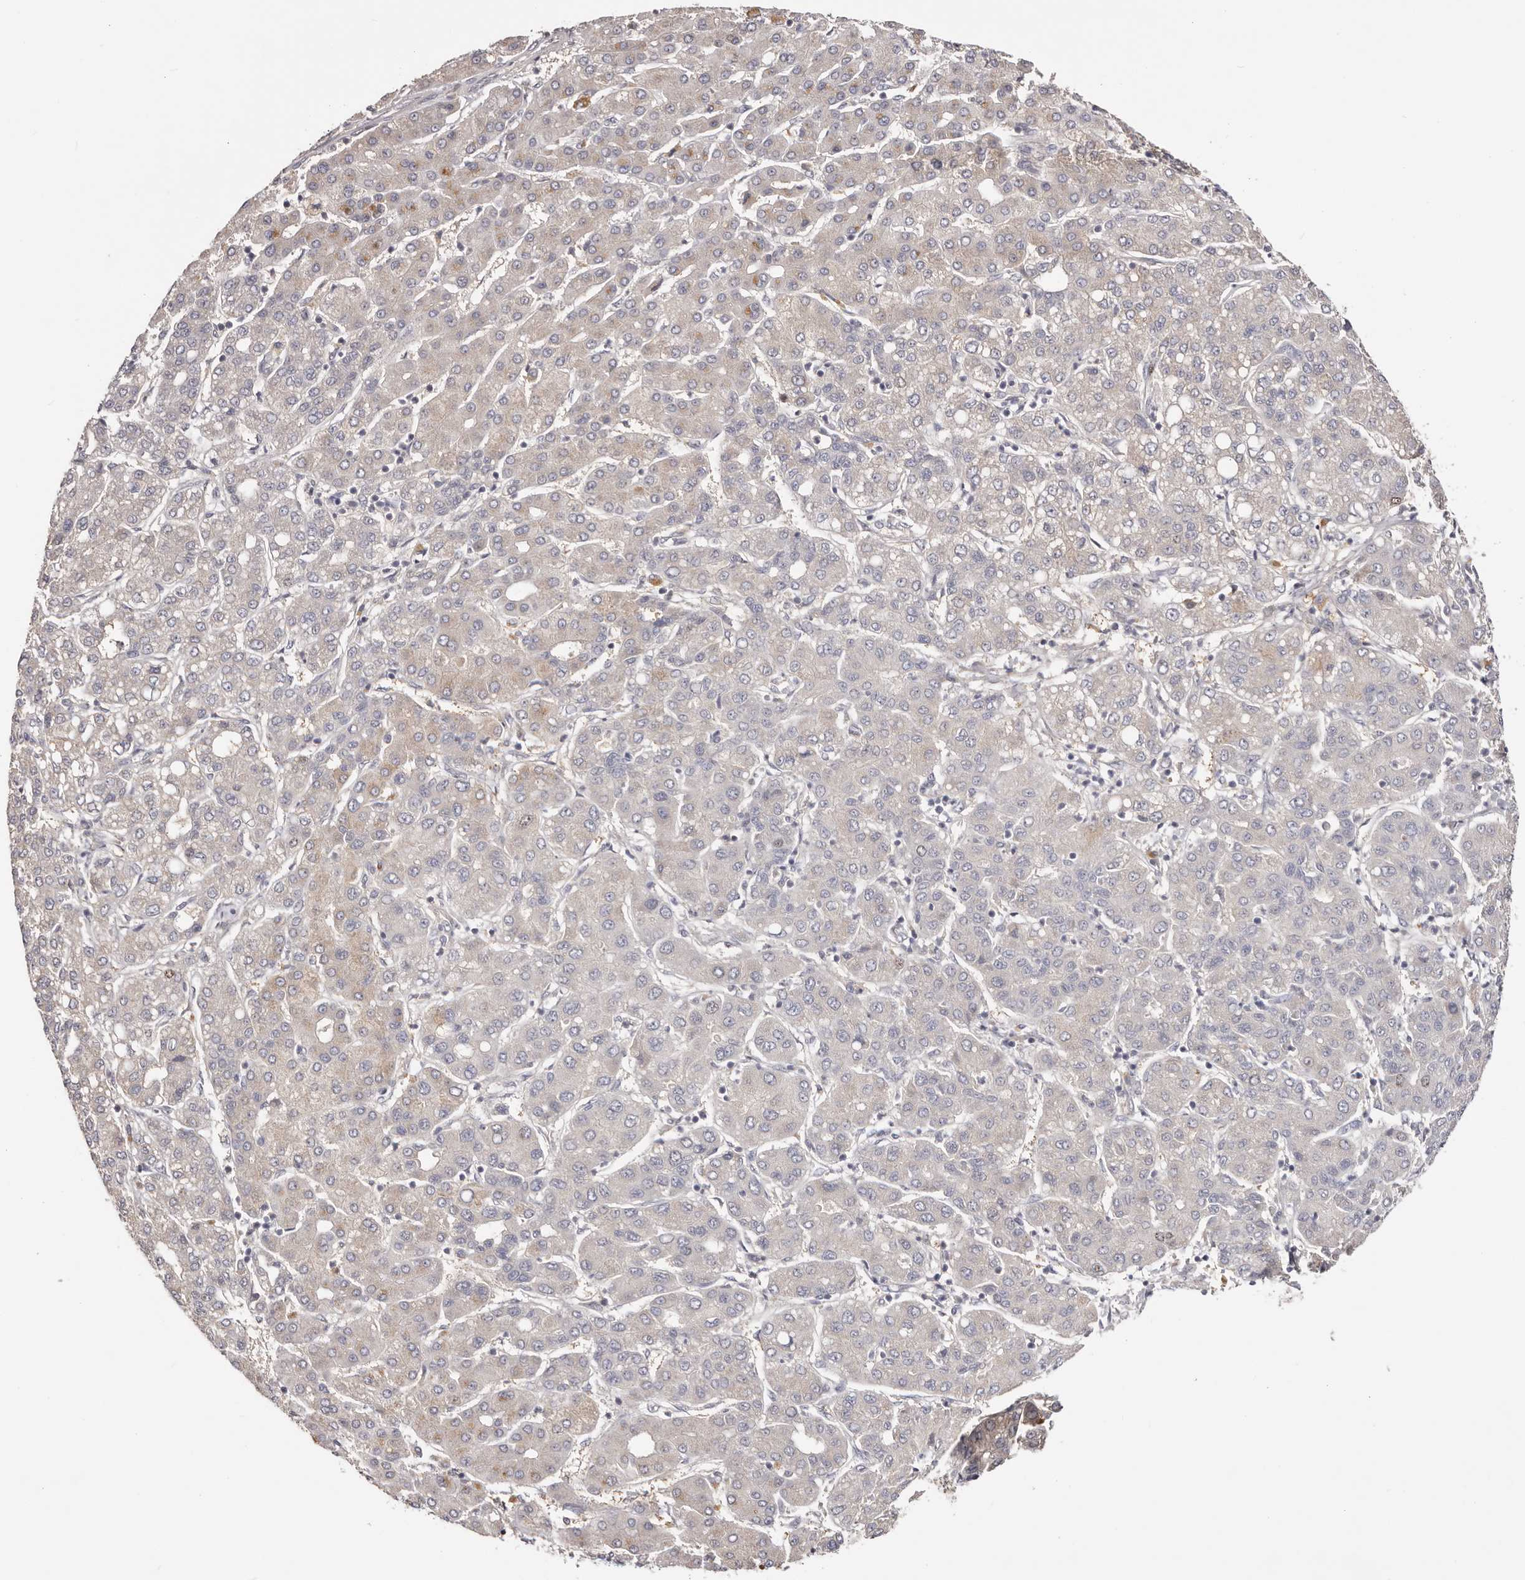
{"staining": {"intensity": "weak", "quantity": "<25%", "location": "cytoplasmic/membranous"}, "tissue": "liver cancer", "cell_type": "Tumor cells", "image_type": "cancer", "snomed": [{"axis": "morphology", "description": "Carcinoma, Hepatocellular, NOS"}, {"axis": "topography", "description": "Liver"}], "caption": "This micrograph is of liver hepatocellular carcinoma stained with IHC to label a protein in brown with the nuclei are counter-stained blue. There is no expression in tumor cells. The staining is performed using DAB (3,3'-diaminobenzidine) brown chromogen with nuclei counter-stained in using hematoxylin.", "gene": "CCDC190", "patient": {"sex": "male", "age": 65}}